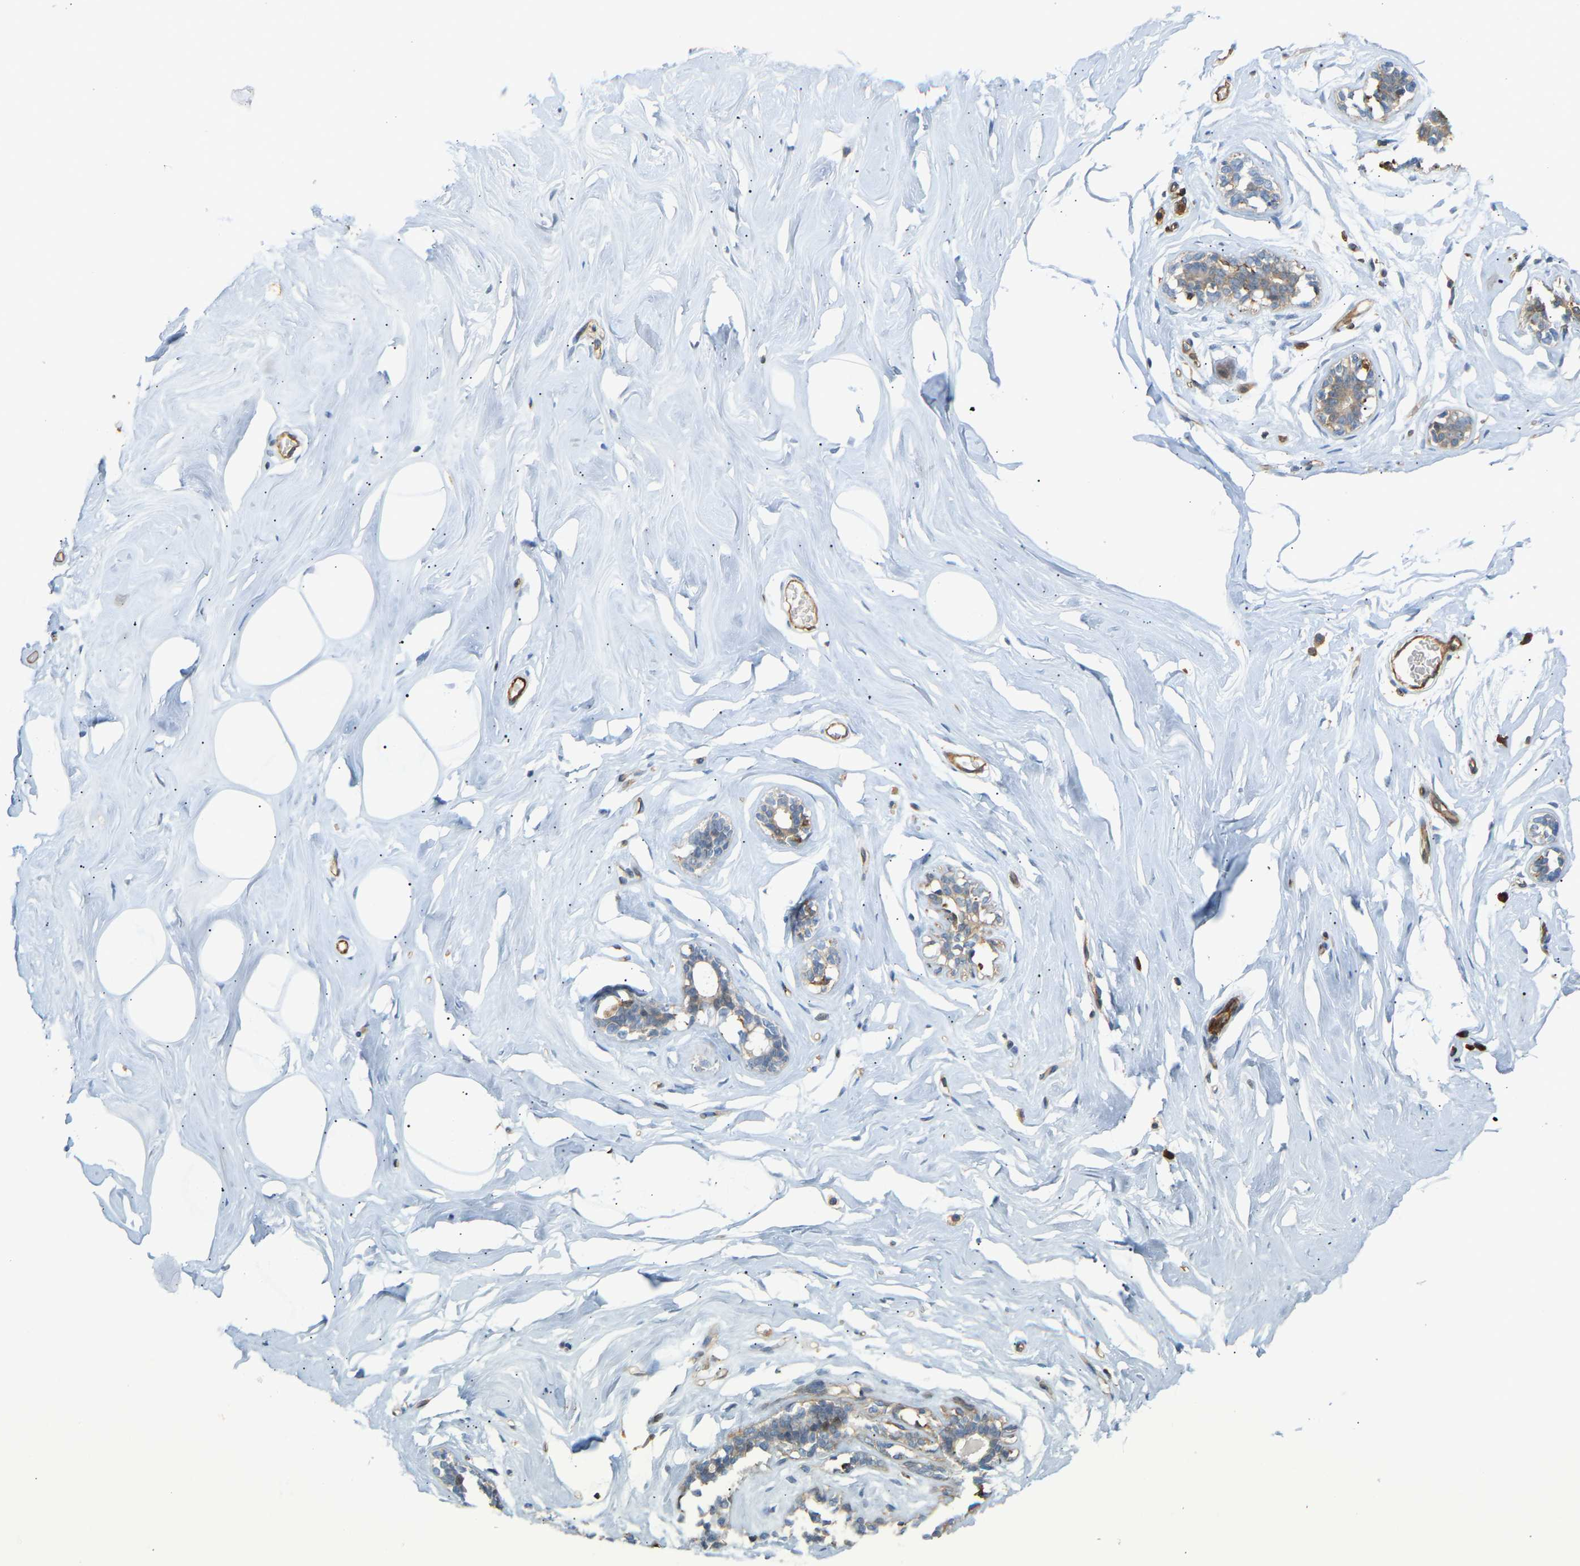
{"staining": {"intensity": "negative", "quantity": "none", "location": "none"}, "tissue": "adipose tissue", "cell_type": "Adipocytes", "image_type": "normal", "snomed": [{"axis": "morphology", "description": "Normal tissue, NOS"}, {"axis": "morphology", "description": "Fibrosis, NOS"}, {"axis": "topography", "description": "Breast"}, {"axis": "topography", "description": "Adipose tissue"}], "caption": "Adipocytes show no significant protein expression in unremarkable adipose tissue. (Stains: DAB immunohistochemistry (IHC) with hematoxylin counter stain, Microscopy: brightfield microscopy at high magnification).", "gene": "PLCG2", "patient": {"sex": "female", "age": 39}}